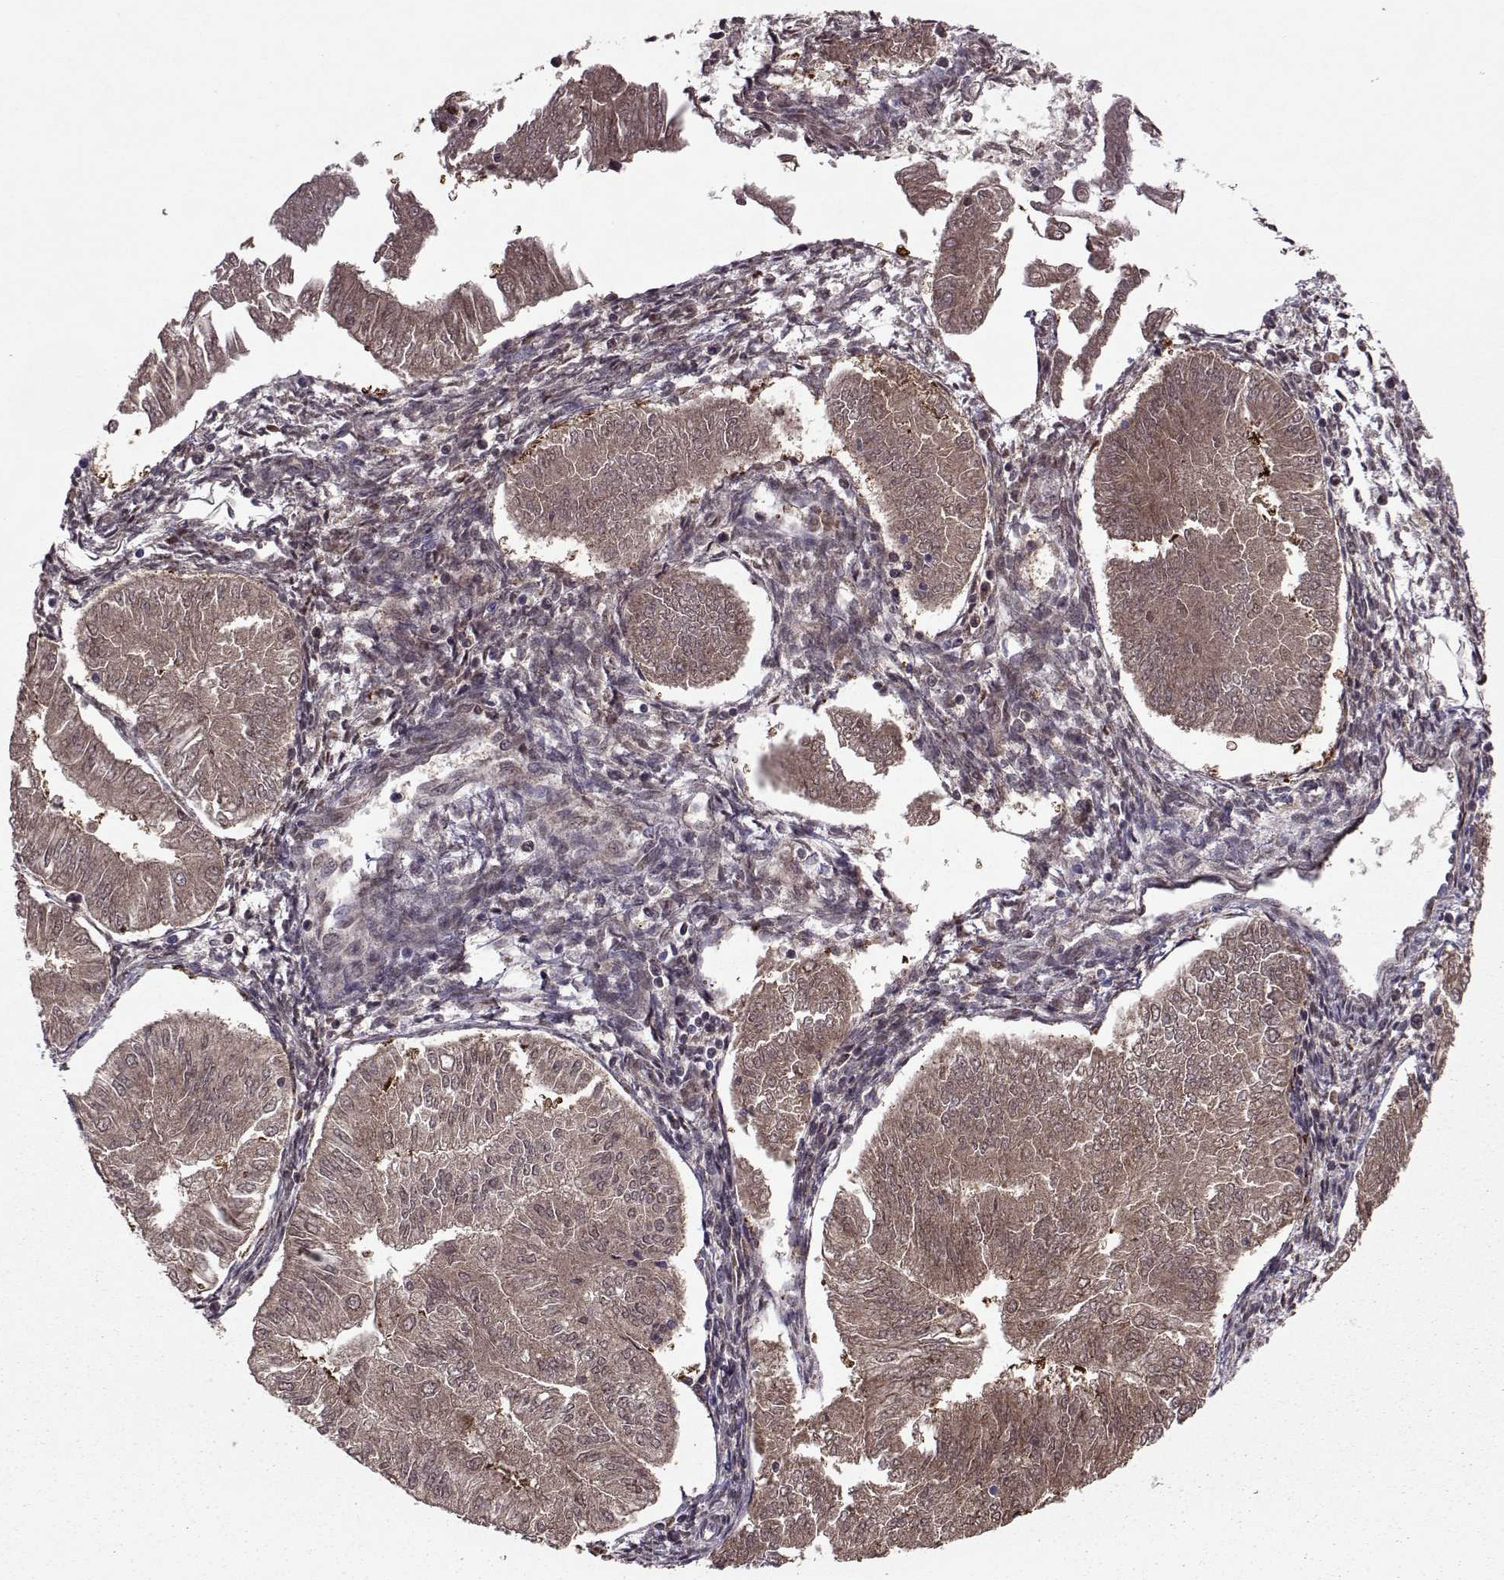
{"staining": {"intensity": "moderate", "quantity": ">75%", "location": "cytoplasmic/membranous"}, "tissue": "endometrial cancer", "cell_type": "Tumor cells", "image_type": "cancer", "snomed": [{"axis": "morphology", "description": "Adenocarcinoma, NOS"}, {"axis": "topography", "description": "Endometrium"}], "caption": "DAB immunohistochemical staining of adenocarcinoma (endometrial) reveals moderate cytoplasmic/membranous protein positivity in approximately >75% of tumor cells.", "gene": "ASRGL1", "patient": {"sex": "female", "age": 53}}